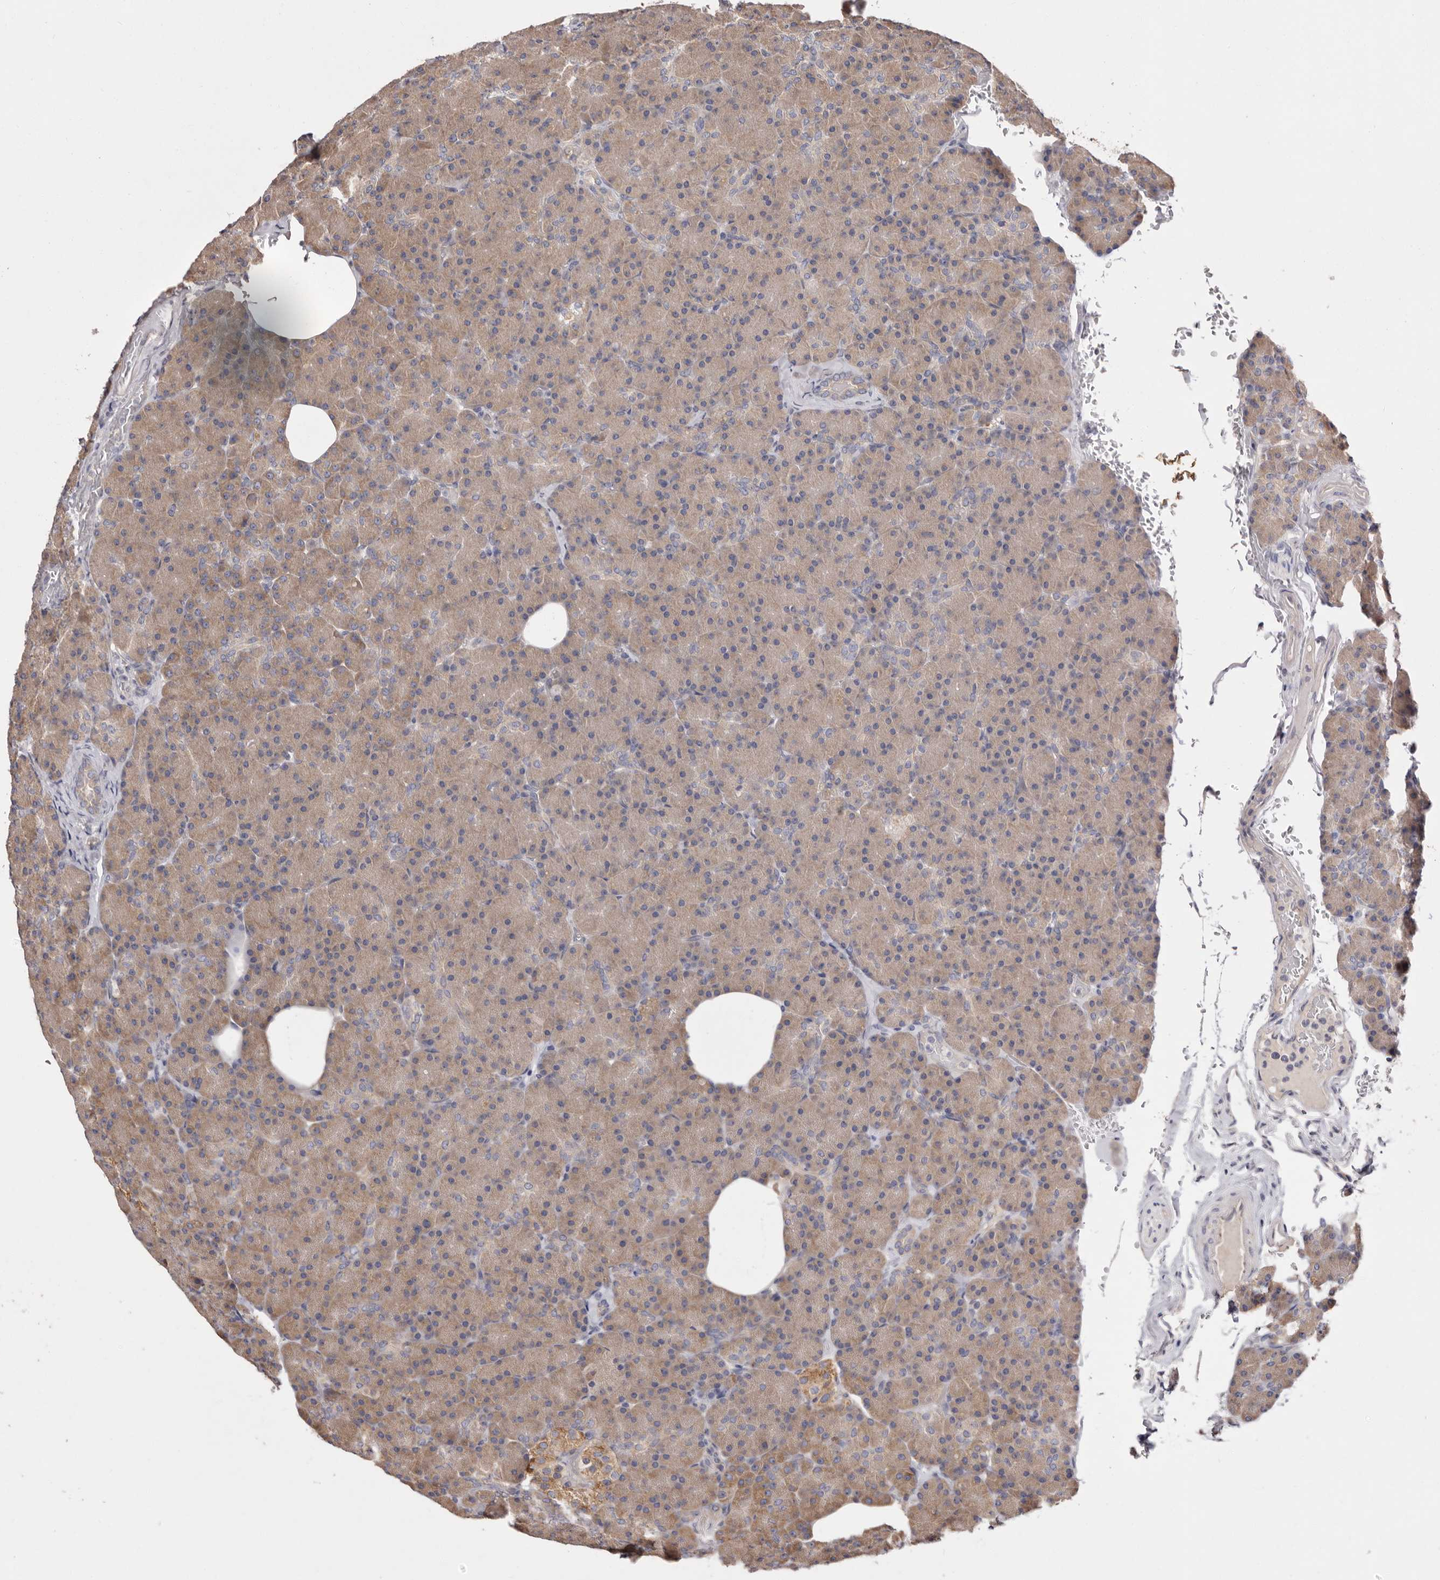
{"staining": {"intensity": "moderate", "quantity": ">75%", "location": "cytoplasmic/membranous"}, "tissue": "pancreas", "cell_type": "Exocrine glandular cells", "image_type": "normal", "snomed": [{"axis": "morphology", "description": "Normal tissue, NOS"}, {"axis": "topography", "description": "Pancreas"}], "caption": "Benign pancreas displays moderate cytoplasmic/membranous expression in approximately >75% of exocrine glandular cells, visualized by immunohistochemistry. The staining was performed using DAB (3,3'-diaminobenzidine) to visualize the protein expression in brown, while the nuclei were stained in blue with hematoxylin (Magnification: 20x).", "gene": "FAM167B", "patient": {"sex": "female", "age": 43}}